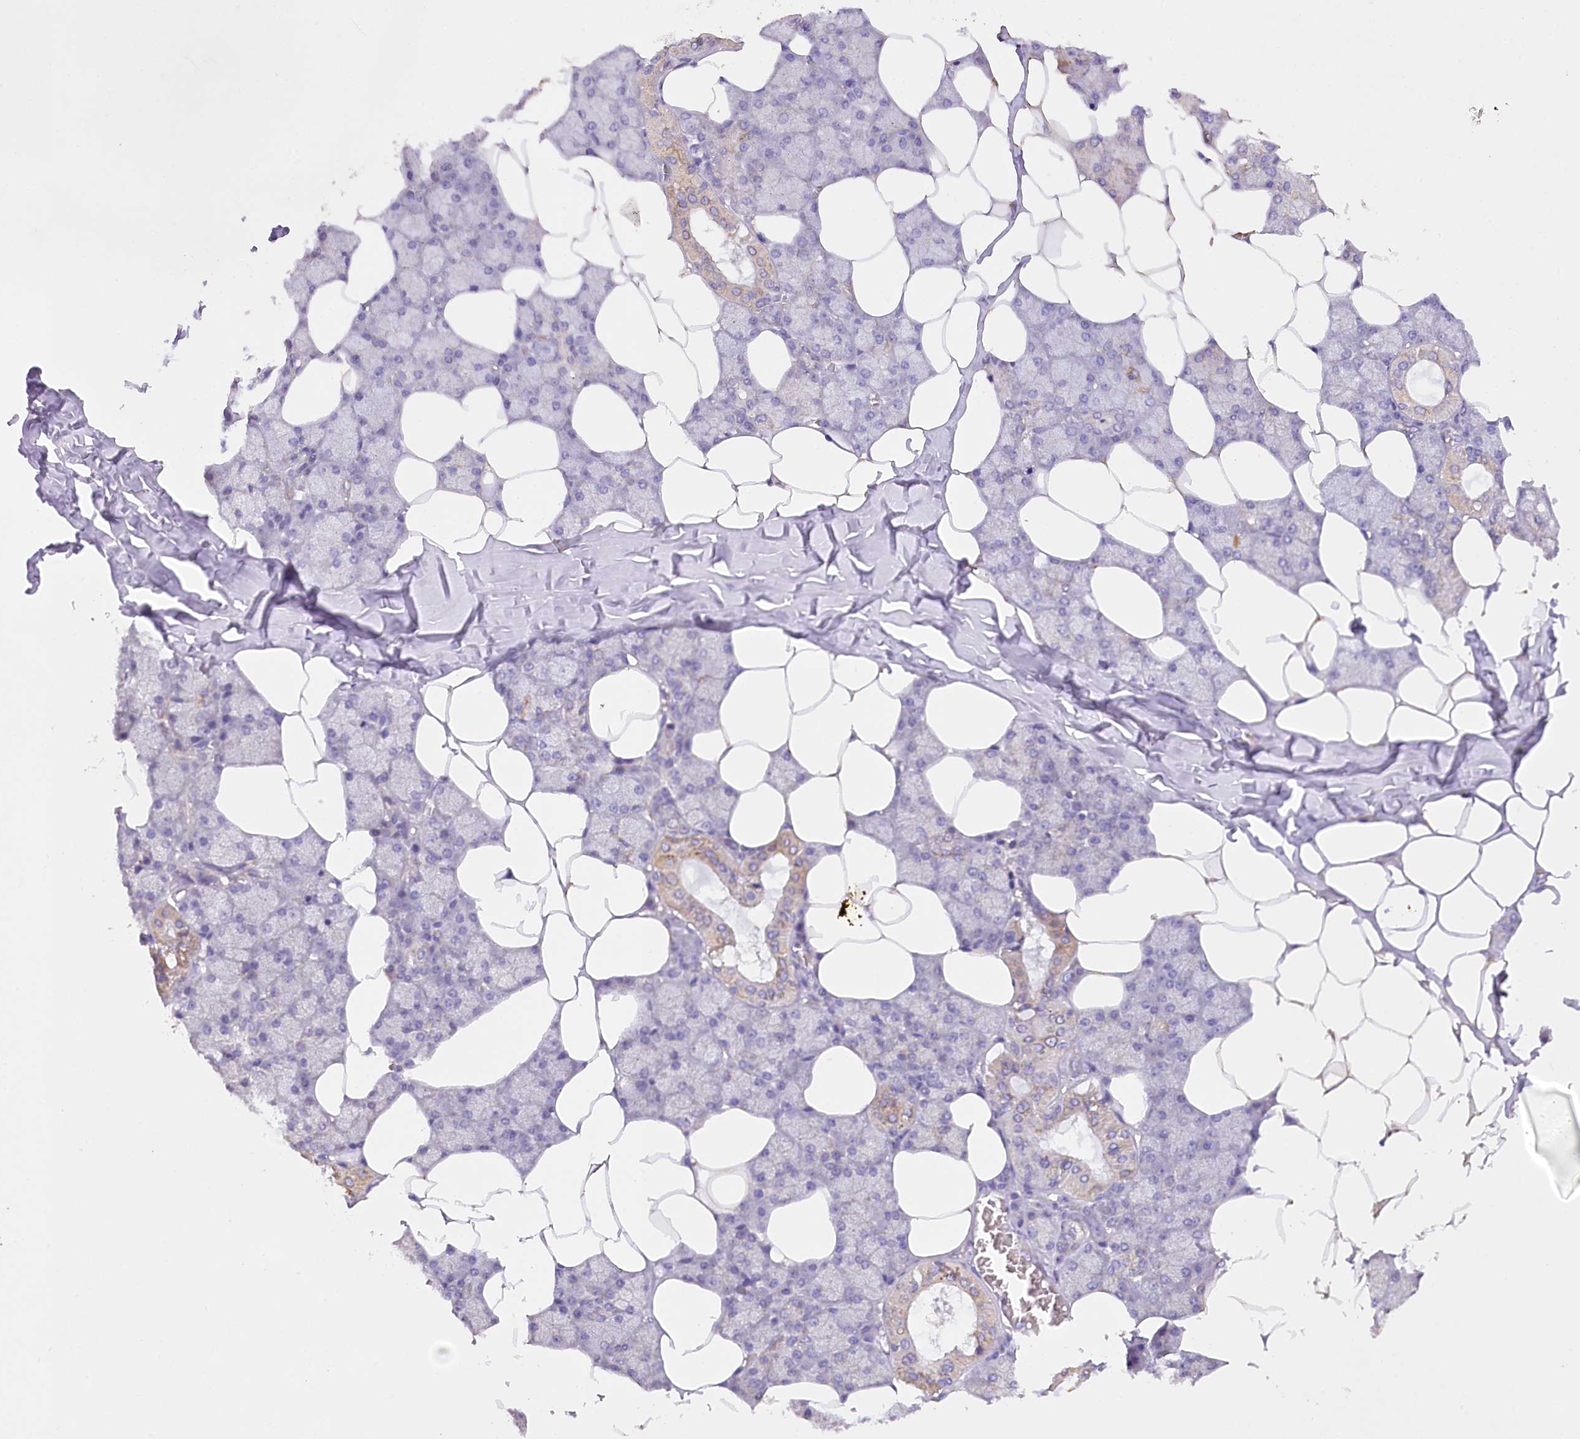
{"staining": {"intensity": "moderate", "quantity": "25%-75%", "location": "cytoplasmic/membranous"}, "tissue": "salivary gland", "cell_type": "Glandular cells", "image_type": "normal", "snomed": [{"axis": "morphology", "description": "Normal tissue, NOS"}, {"axis": "topography", "description": "Salivary gland"}], "caption": "An immunohistochemistry (IHC) histopathology image of benign tissue is shown. Protein staining in brown highlights moderate cytoplasmic/membranous positivity in salivary gland within glandular cells.", "gene": "DCUN1D1", "patient": {"sex": "male", "age": 62}}